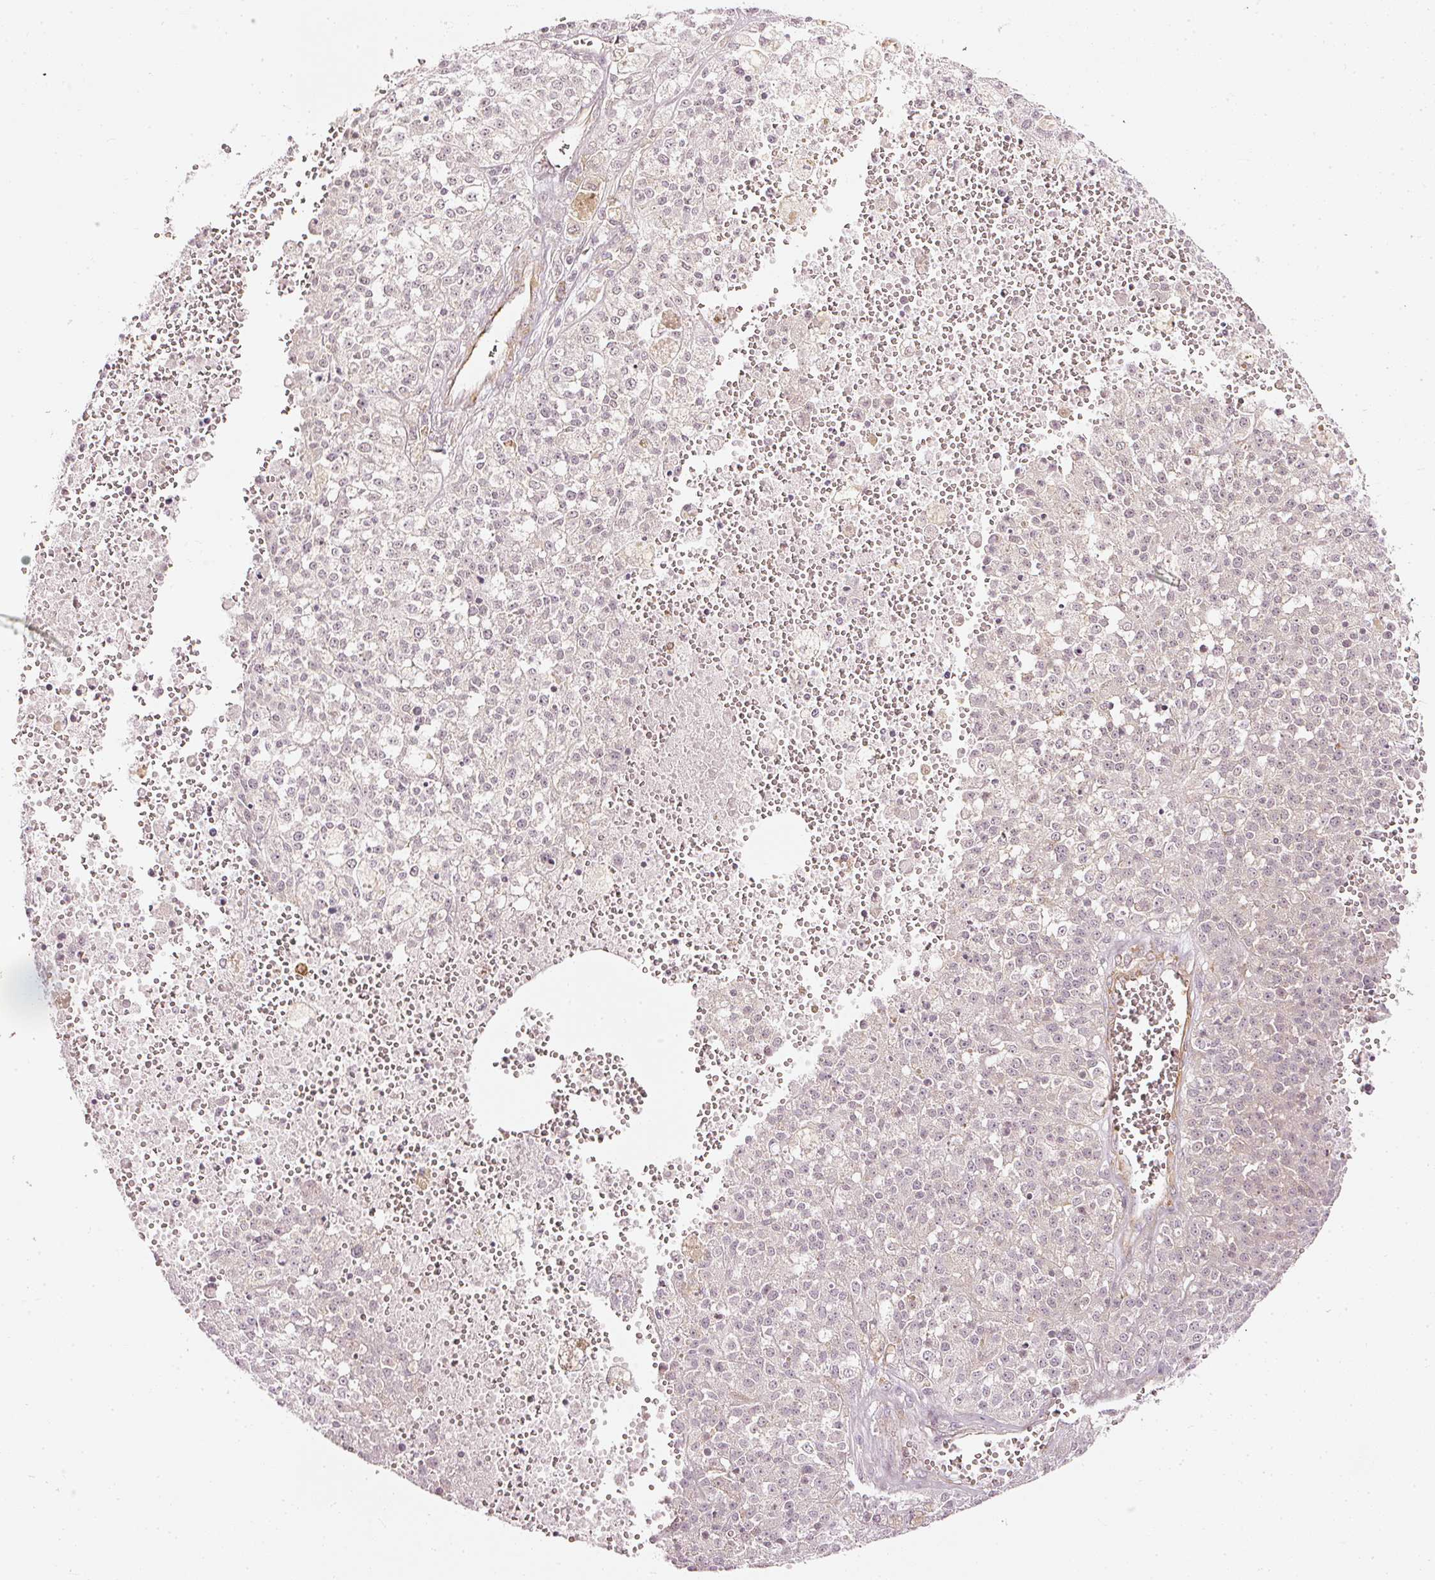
{"staining": {"intensity": "negative", "quantity": "none", "location": "none"}, "tissue": "melanoma", "cell_type": "Tumor cells", "image_type": "cancer", "snomed": [{"axis": "morphology", "description": "Malignant melanoma, NOS"}, {"axis": "topography", "description": "Skin"}], "caption": "This is an IHC micrograph of melanoma. There is no positivity in tumor cells.", "gene": "DRD2", "patient": {"sex": "female", "age": 64}}